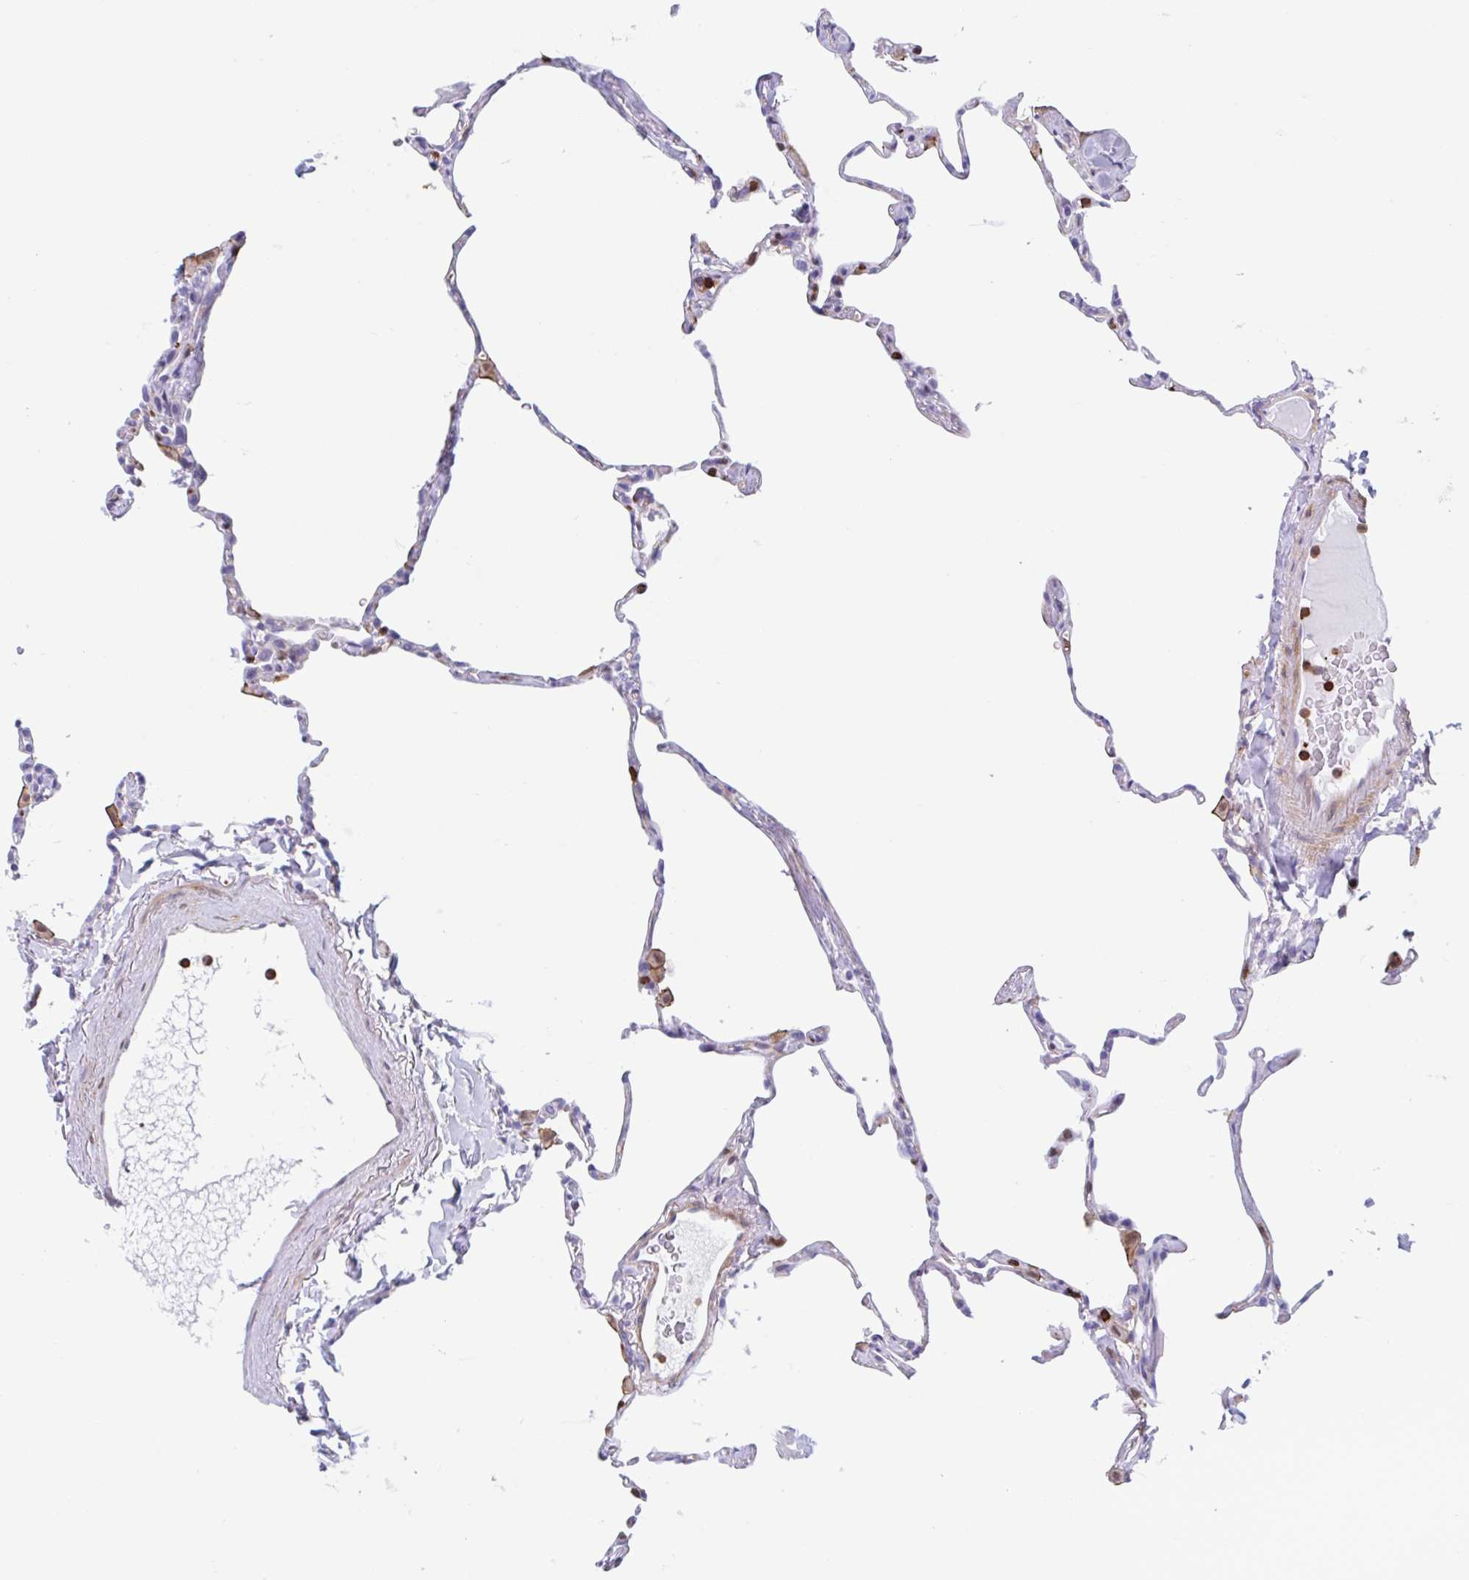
{"staining": {"intensity": "negative", "quantity": "none", "location": "none"}, "tissue": "lung", "cell_type": "Alveolar cells", "image_type": "normal", "snomed": [{"axis": "morphology", "description": "Normal tissue, NOS"}, {"axis": "topography", "description": "Lung"}], "caption": "Alveolar cells are negative for protein expression in benign human lung.", "gene": "EFHD1", "patient": {"sex": "male", "age": 65}}